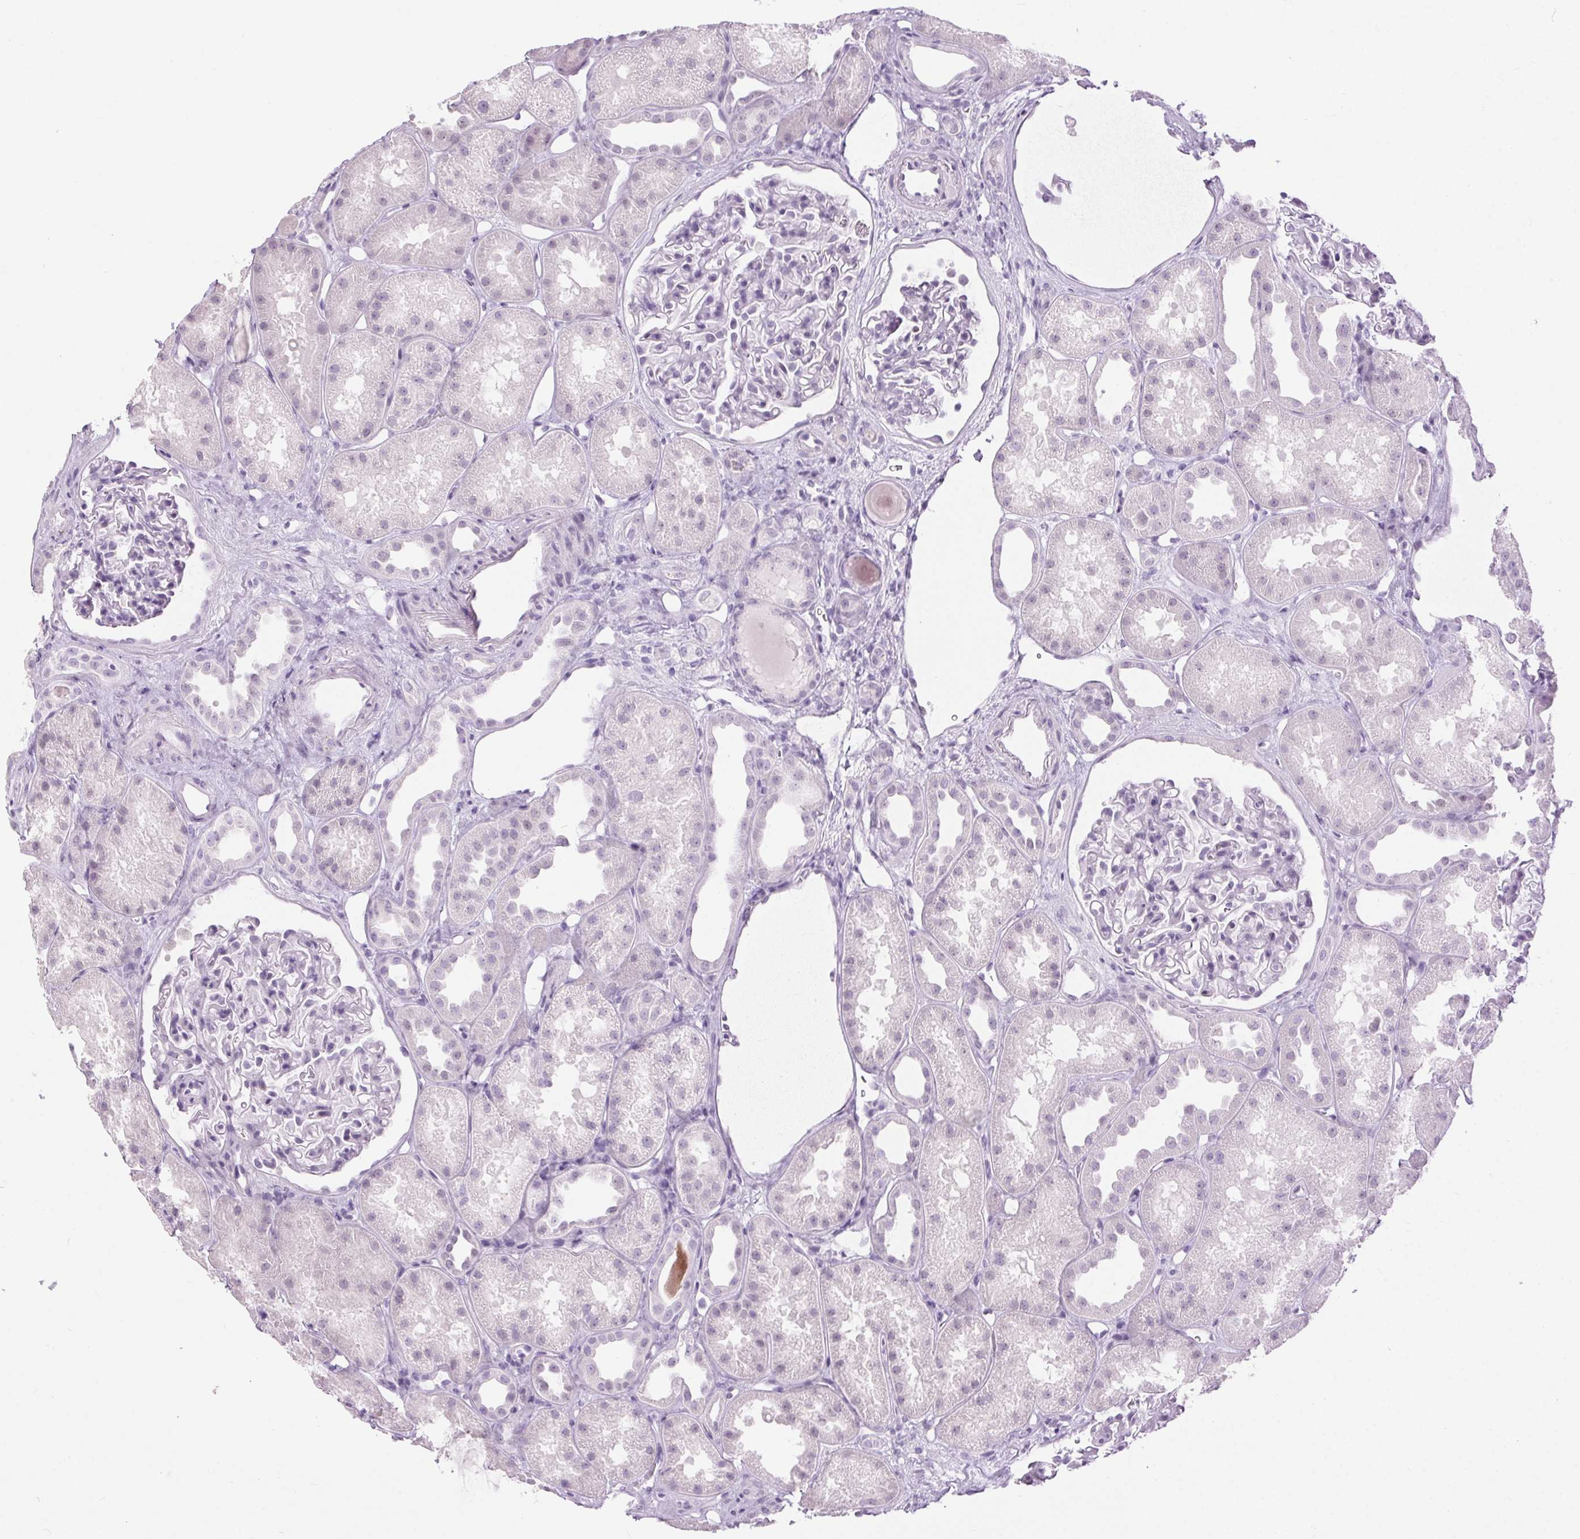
{"staining": {"intensity": "negative", "quantity": "none", "location": "none"}, "tissue": "kidney", "cell_type": "Cells in glomeruli", "image_type": "normal", "snomed": [{"axis": "morphology", "description": "Normal tissue, NOS"}, {"axis": "topography", "description": "Kidney"}], "caption": "Immunohistochemical staining of benign kidney shows no significant expression in cells in glomeruli.", "gene": "BEND2", "patient": {"sex": "male", "age": 61}}